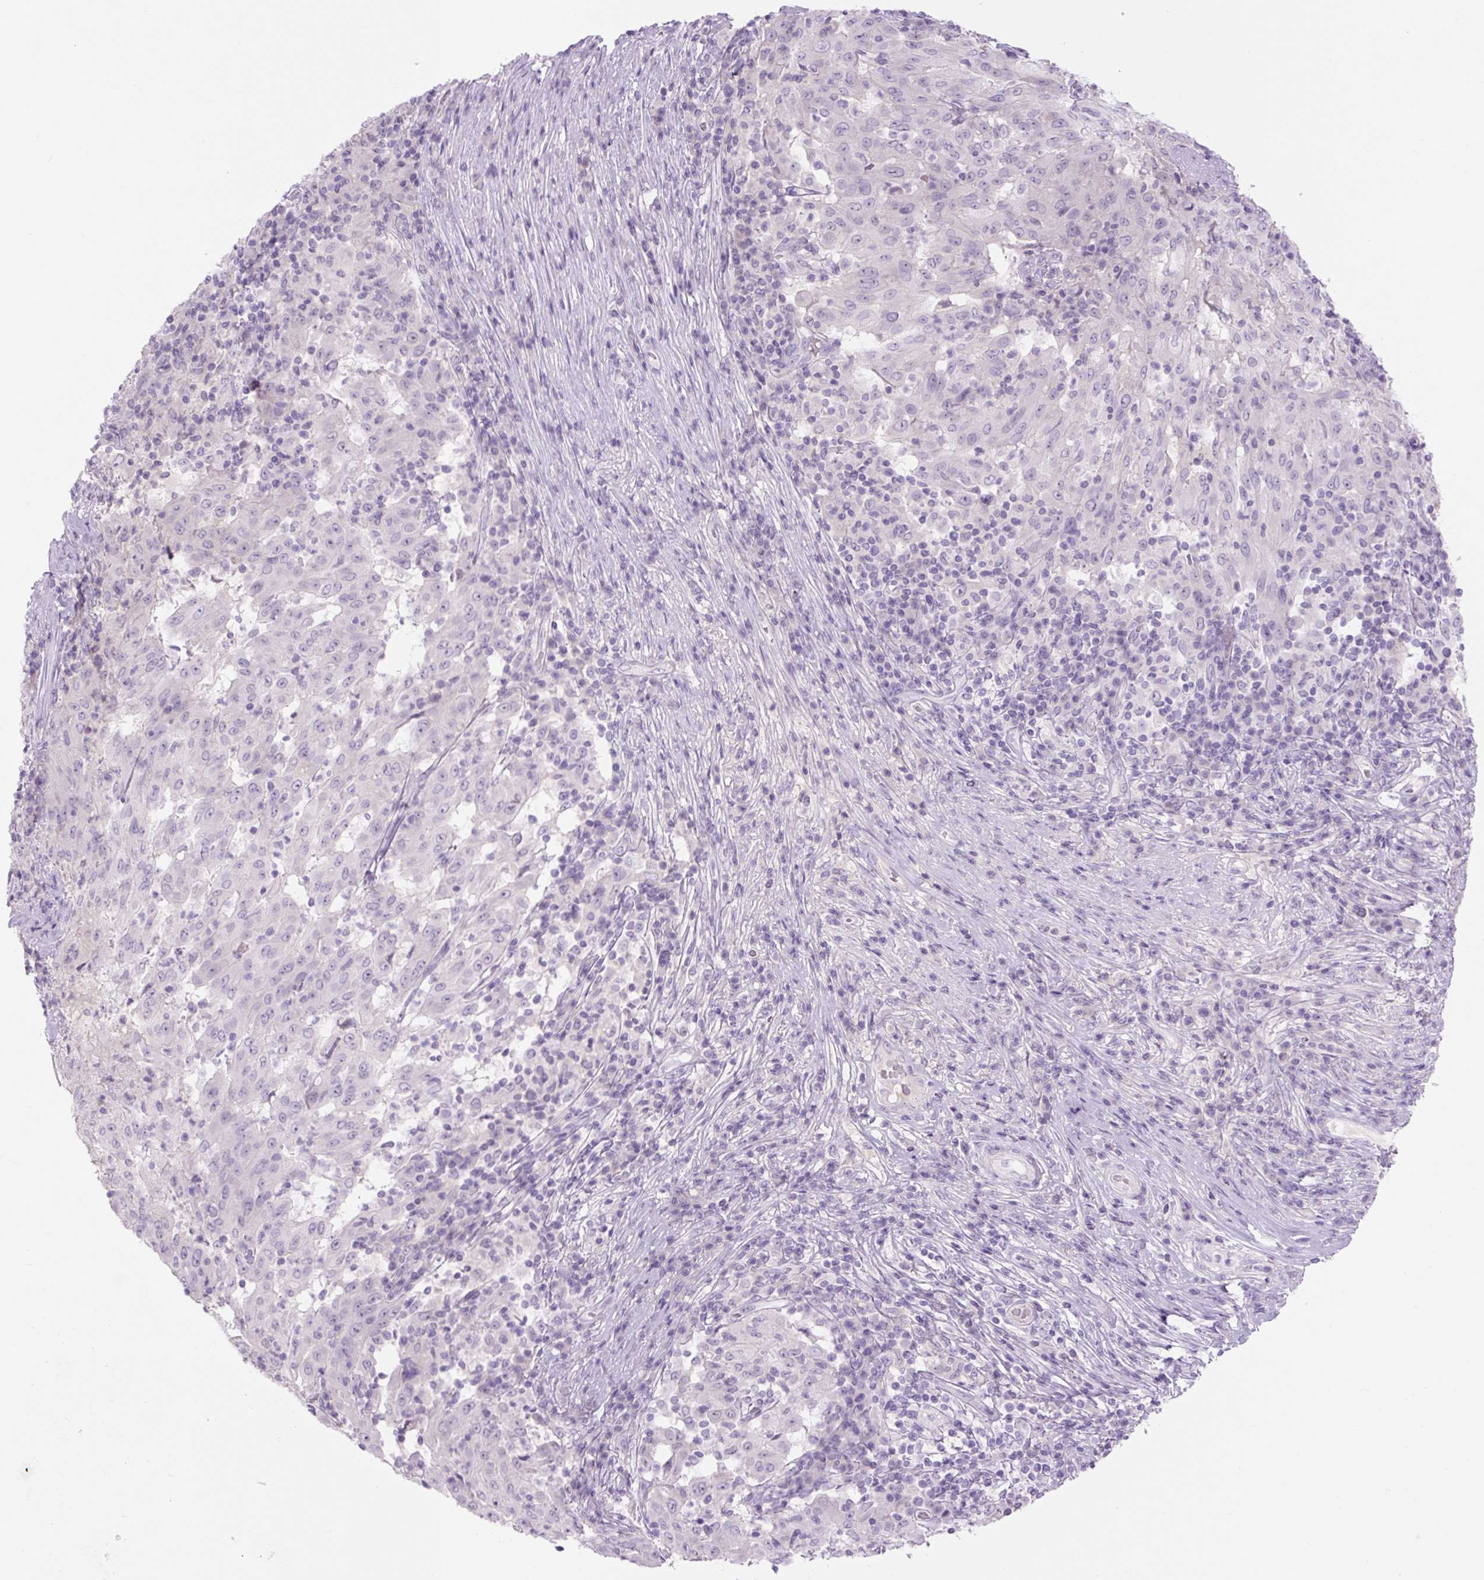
{"staining": {"intensity": "negative", "quantity": "none", "location": "none"}, "tissue": "pancreatic cancer", "cell_type": "Tumor cells", "image_type": "cancer", "snomed": [{"axis": "morphology", "description": "Adenocarcinoma, NOS"}, {"axis": "topography", "description": "Pancreas"}], "caption": "Adenocarcinoma (pancreatic) was stained to show a protein in brown. There is no significant positivity in tumor cells.", "gene": "COL9A2", "patient": {"sex": "male", "age": 63}}